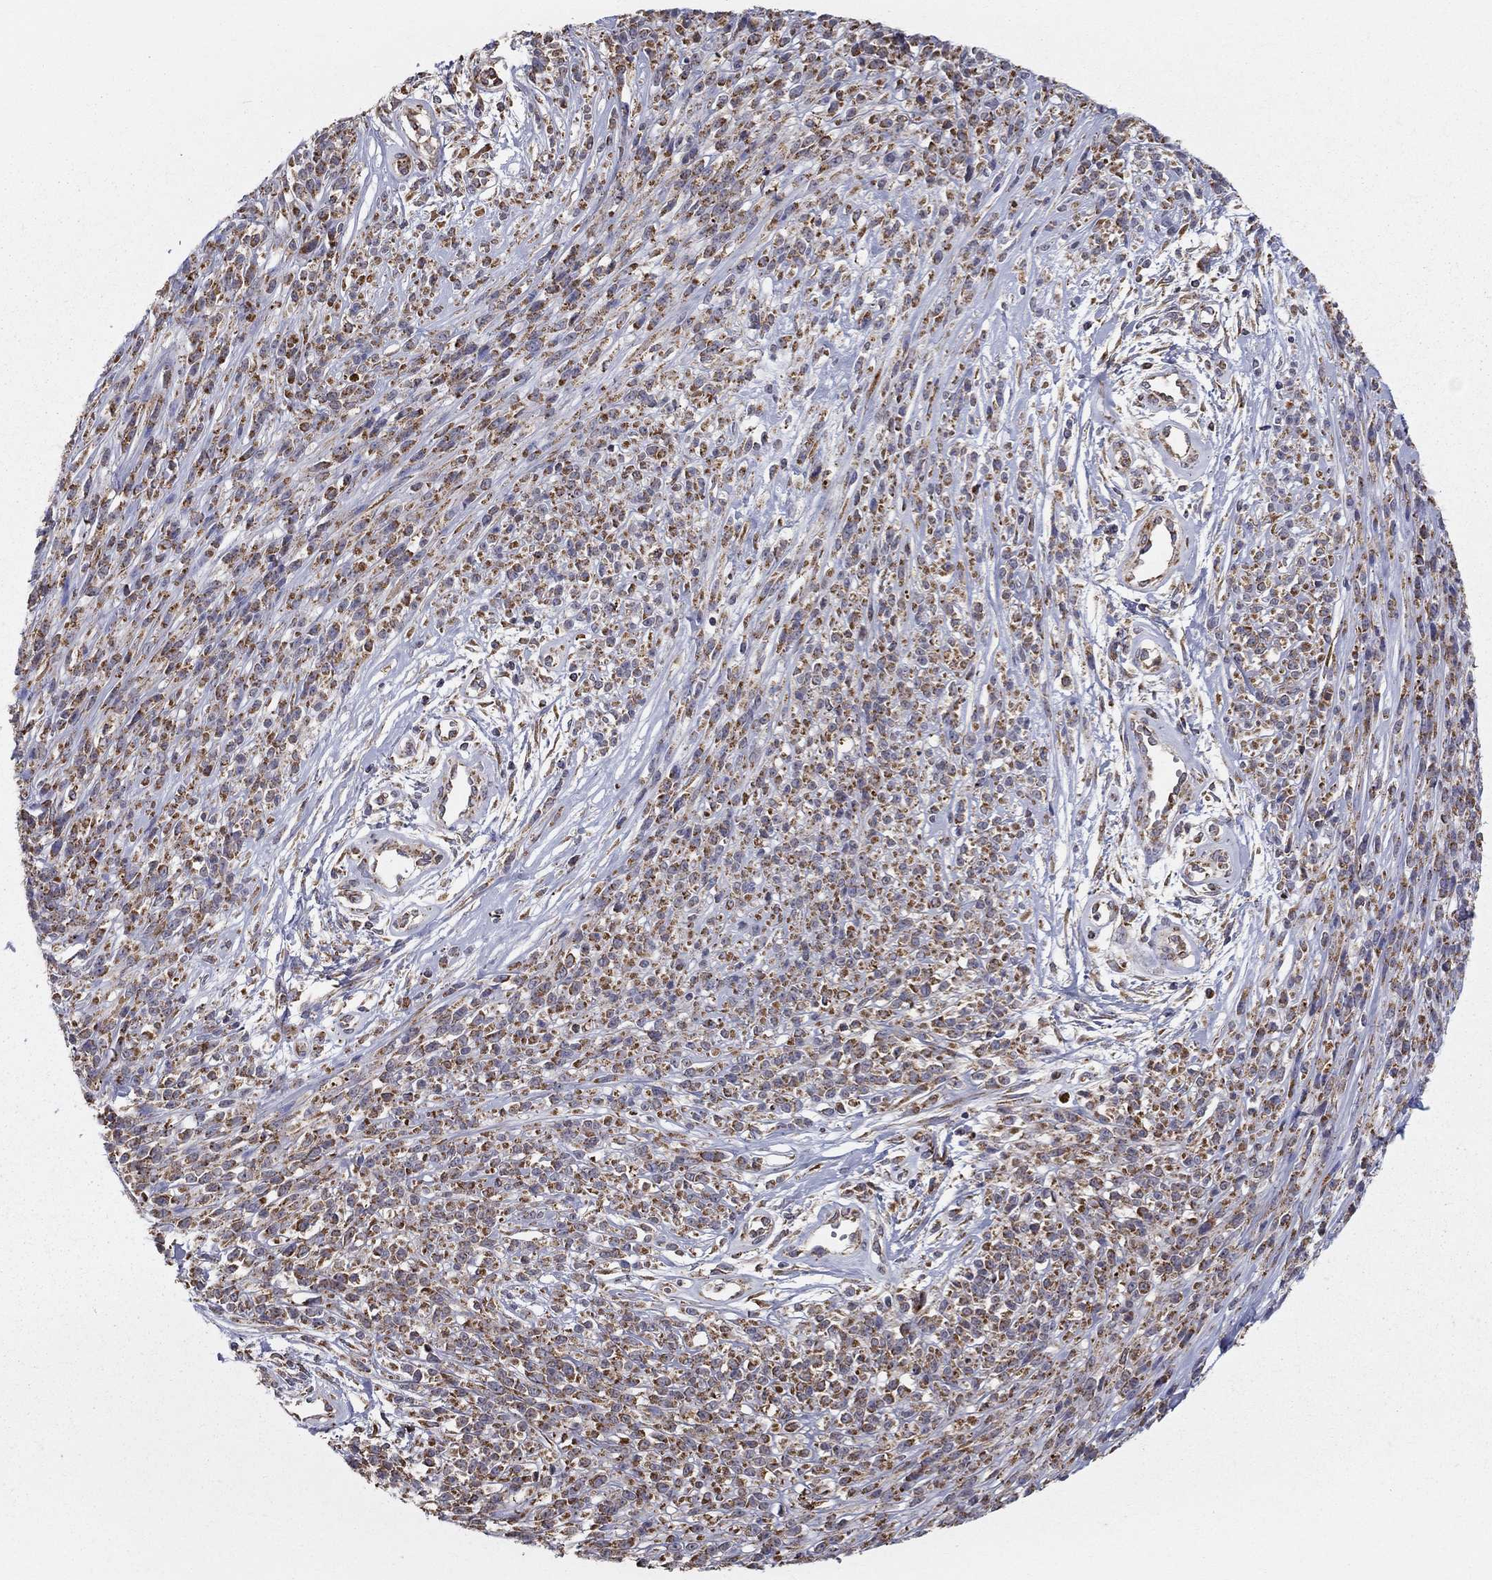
{"staining": {"intensity": "moderate", "quantity": ">75%", "location": "cytoplasmic/membranous"}, "tissue": "melanoma", "cell_type": "Tumor cells", "image_type": "cancer", "snomed": [{"axis": "morphology", "description": "Malignant melanoma, NOS"}, {"axis": "topography", "description": "Skin"}, {"axis": "topography", "description": "Skin of trunk"}], "caption": "IHC photomicrograph of neoplastic tissue: human melanoma stained using immunohistochemistry (IHC) reveals medium levels of moderate protein expression localized specifically in the cytoplasmic/membranous of tumor cells, appearing as a cytoplasmic/membranous brown color.", "gene": "PRDX4", "patient": {"sex": "male", "age": 74}}